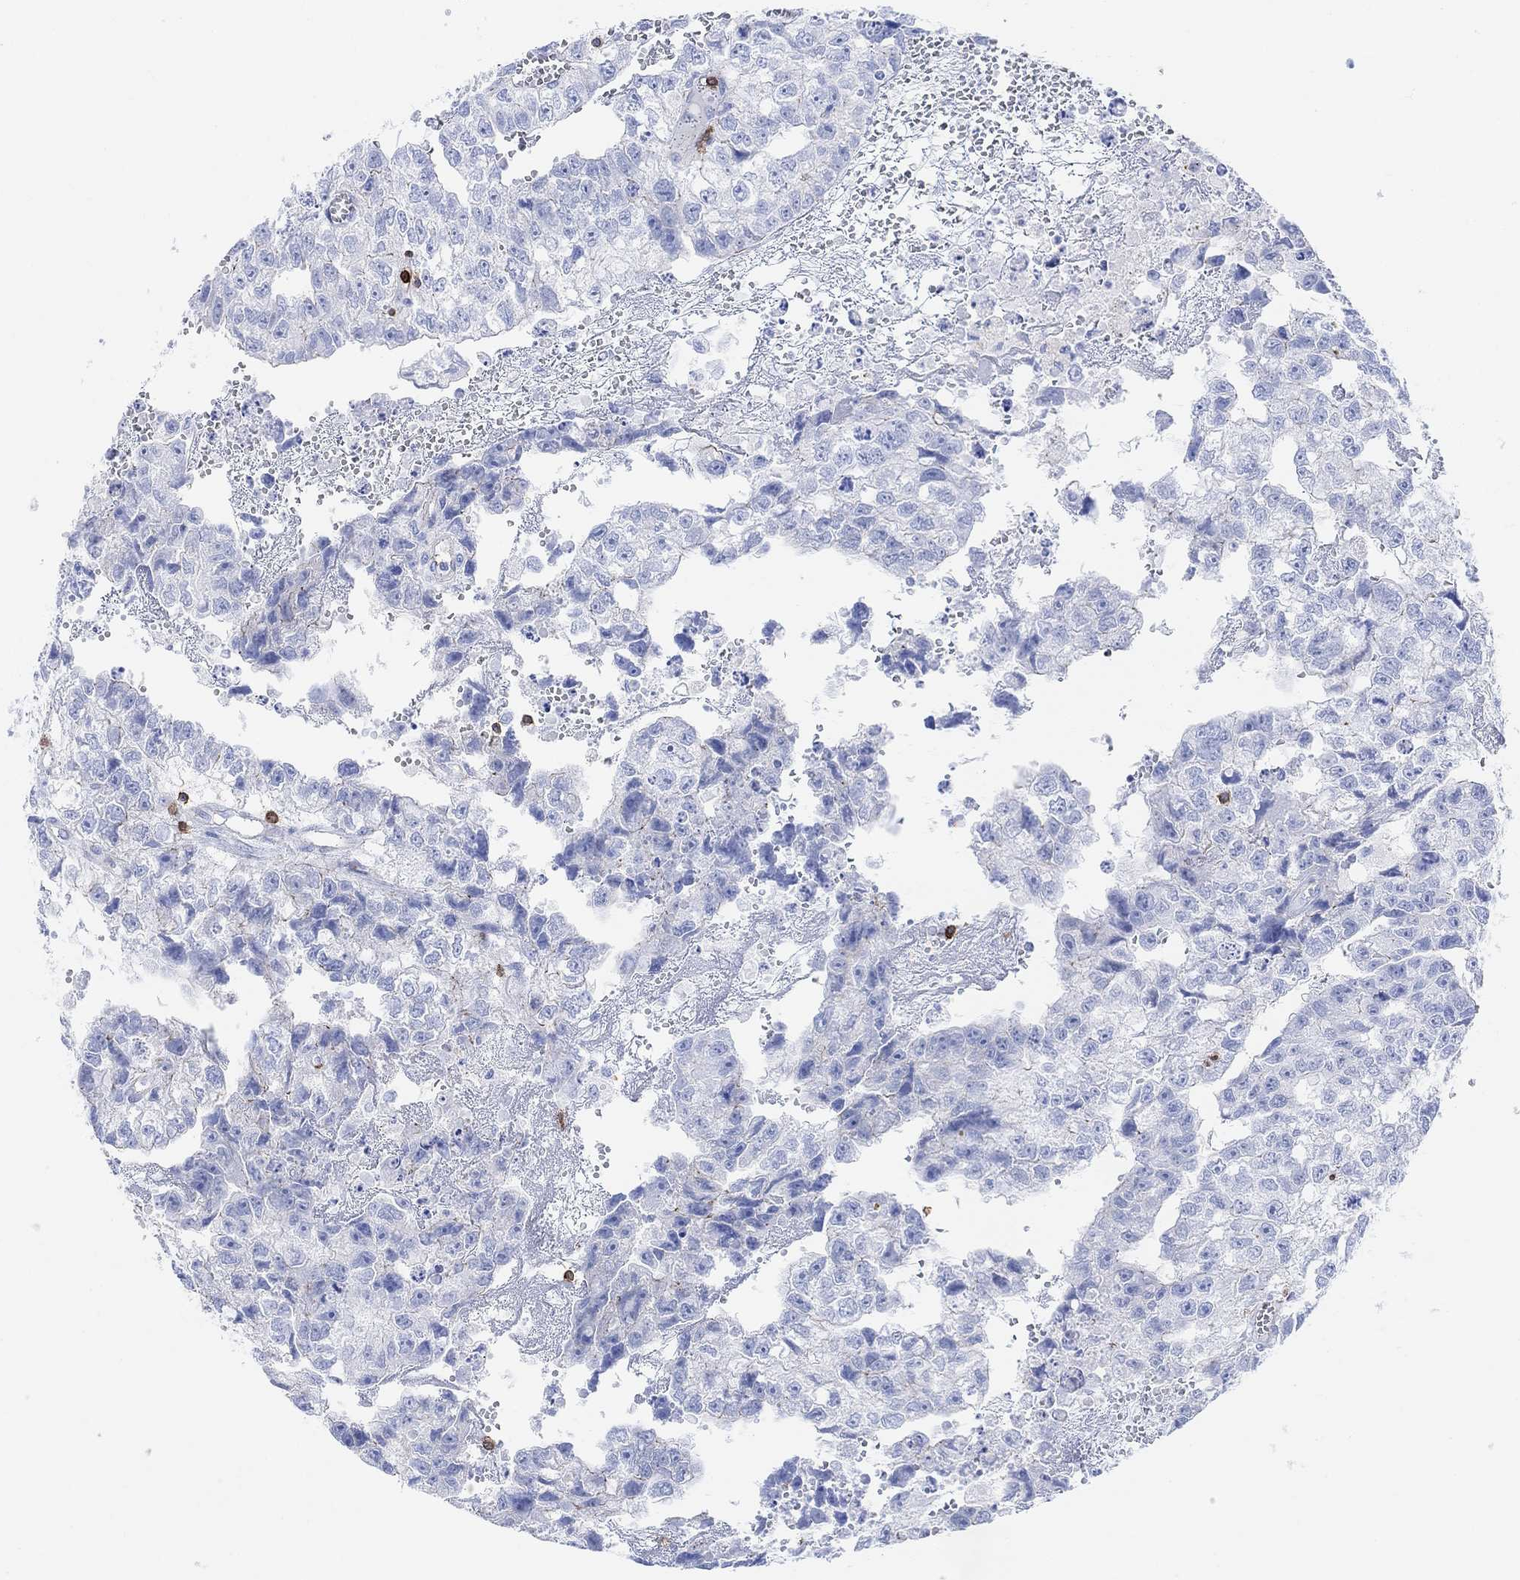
{"staining": {"intensity": "negative", "quantity": "none", "location": "none"}, "tissue": "testis cancer", "cell_type": "Tumor cells", "image_type": "cancer", "snomed": [{"axis": "morphology", "description": "Carcinoma, Embryonal, NOS"}, {"axis": "morphology", "description": "Teratoma, malignant, NOS"}, {"axis": "topography", "description": "Testis"}], "caption": "There is no significant staining in tumor cells of testis cancer (teratoma (malignant)). (DAB (3,3'-diaminobenzidine) immunohistochemistry (IHC) visualized using brightfield microscopy, high magnification).", "gene": "GPR65", "patient": {"sex": "male", "age": 44}}